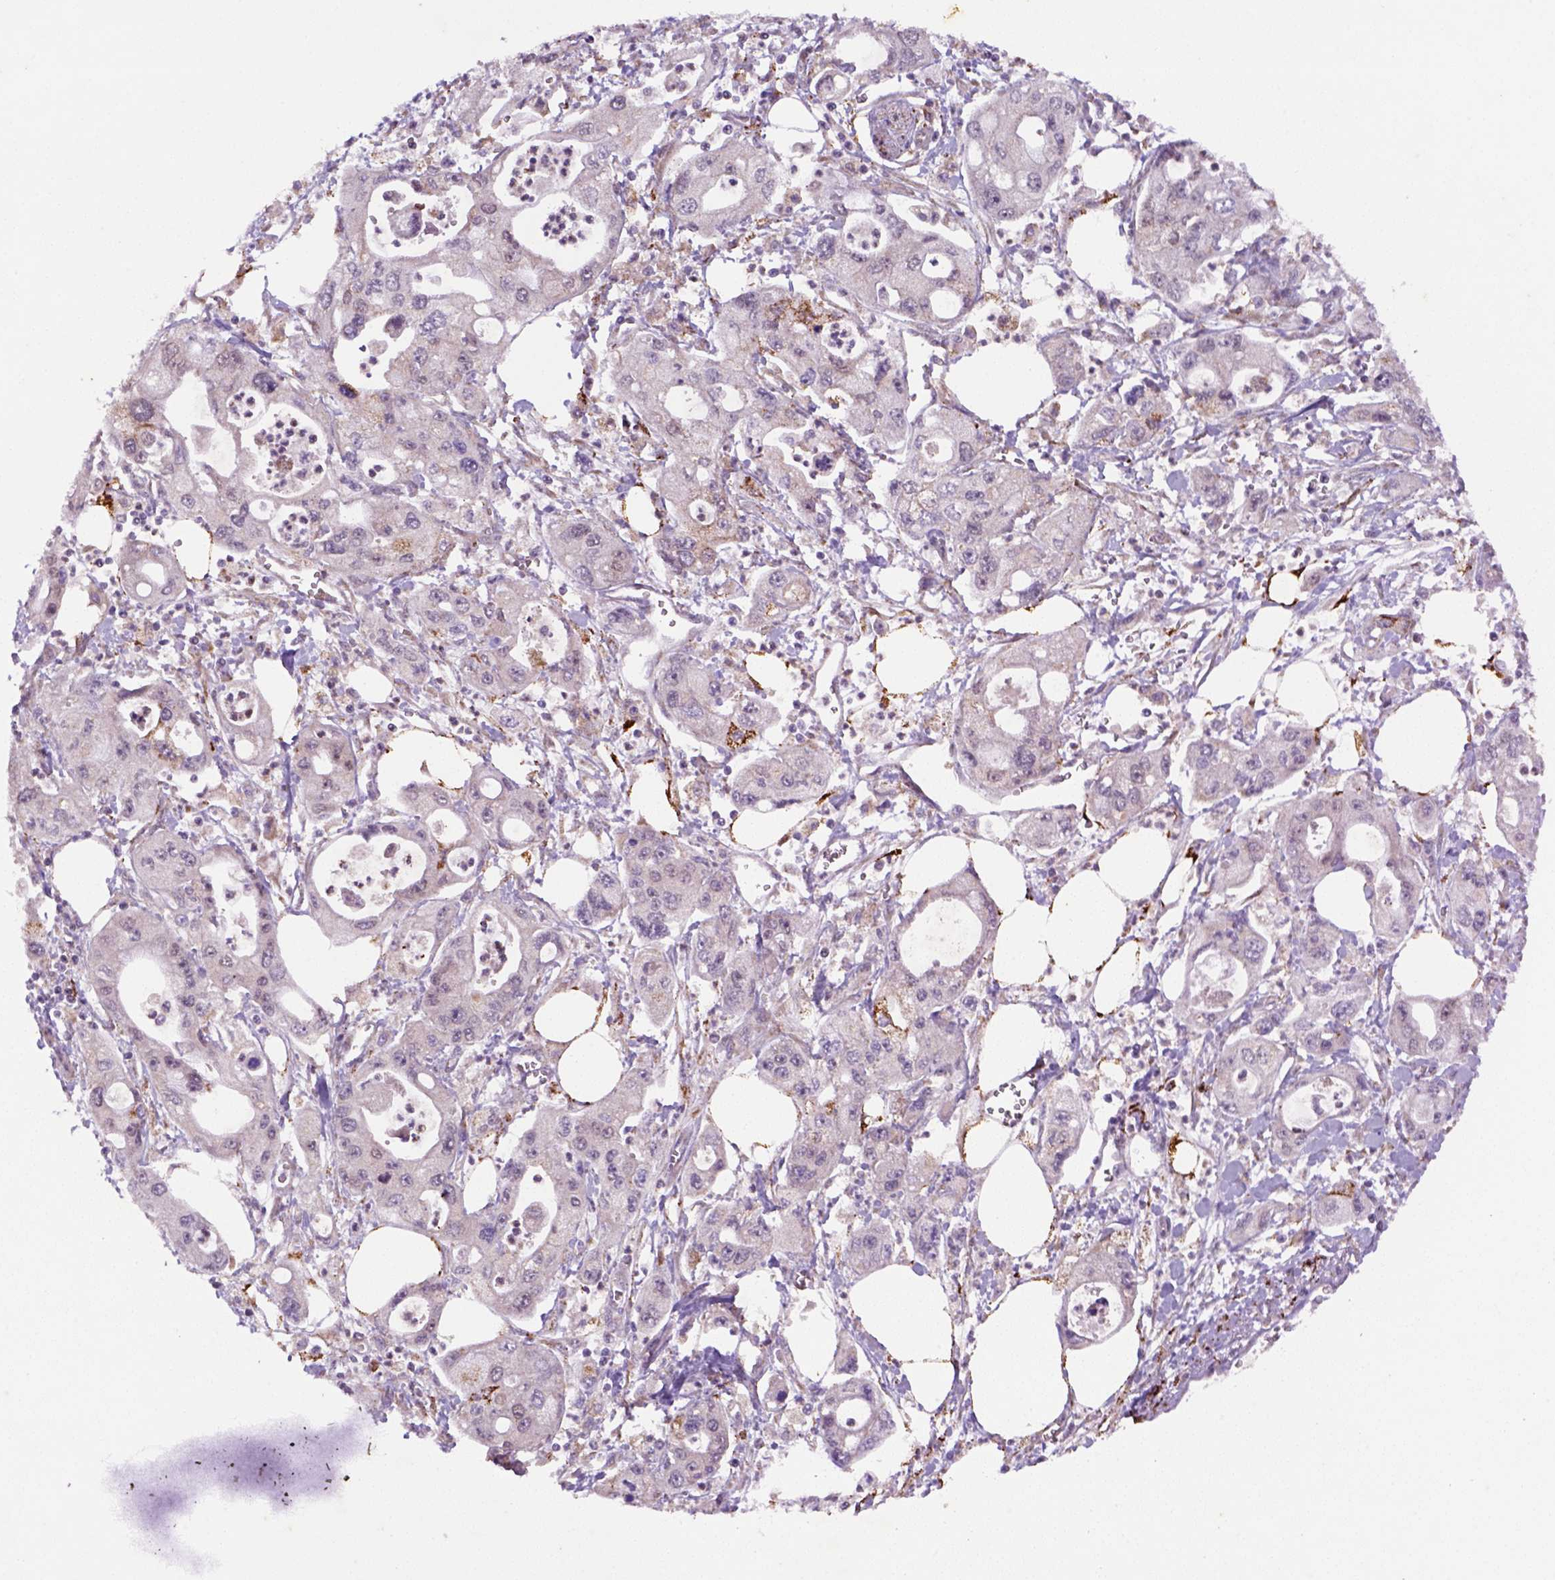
{"staining": {"intensity": "negative", "quantity": "none", "location": "none"}, "tissue": "pancreatic cancer", "cell_type": "Tumor cells", "image_type": "cancer", "snomed": [{"axis": "morphology", "description": "Adenocarcinoma, NOS"}, {"axis": "topography", "description": "Pancreas"}], "caption": "This is an immunohistochemistry image of human pancreatic cancer (adenocarcinoma). There is no positivity in tumor cells.", "gene": "FZD7", "patient": {"sex": "male", "age": 70}}